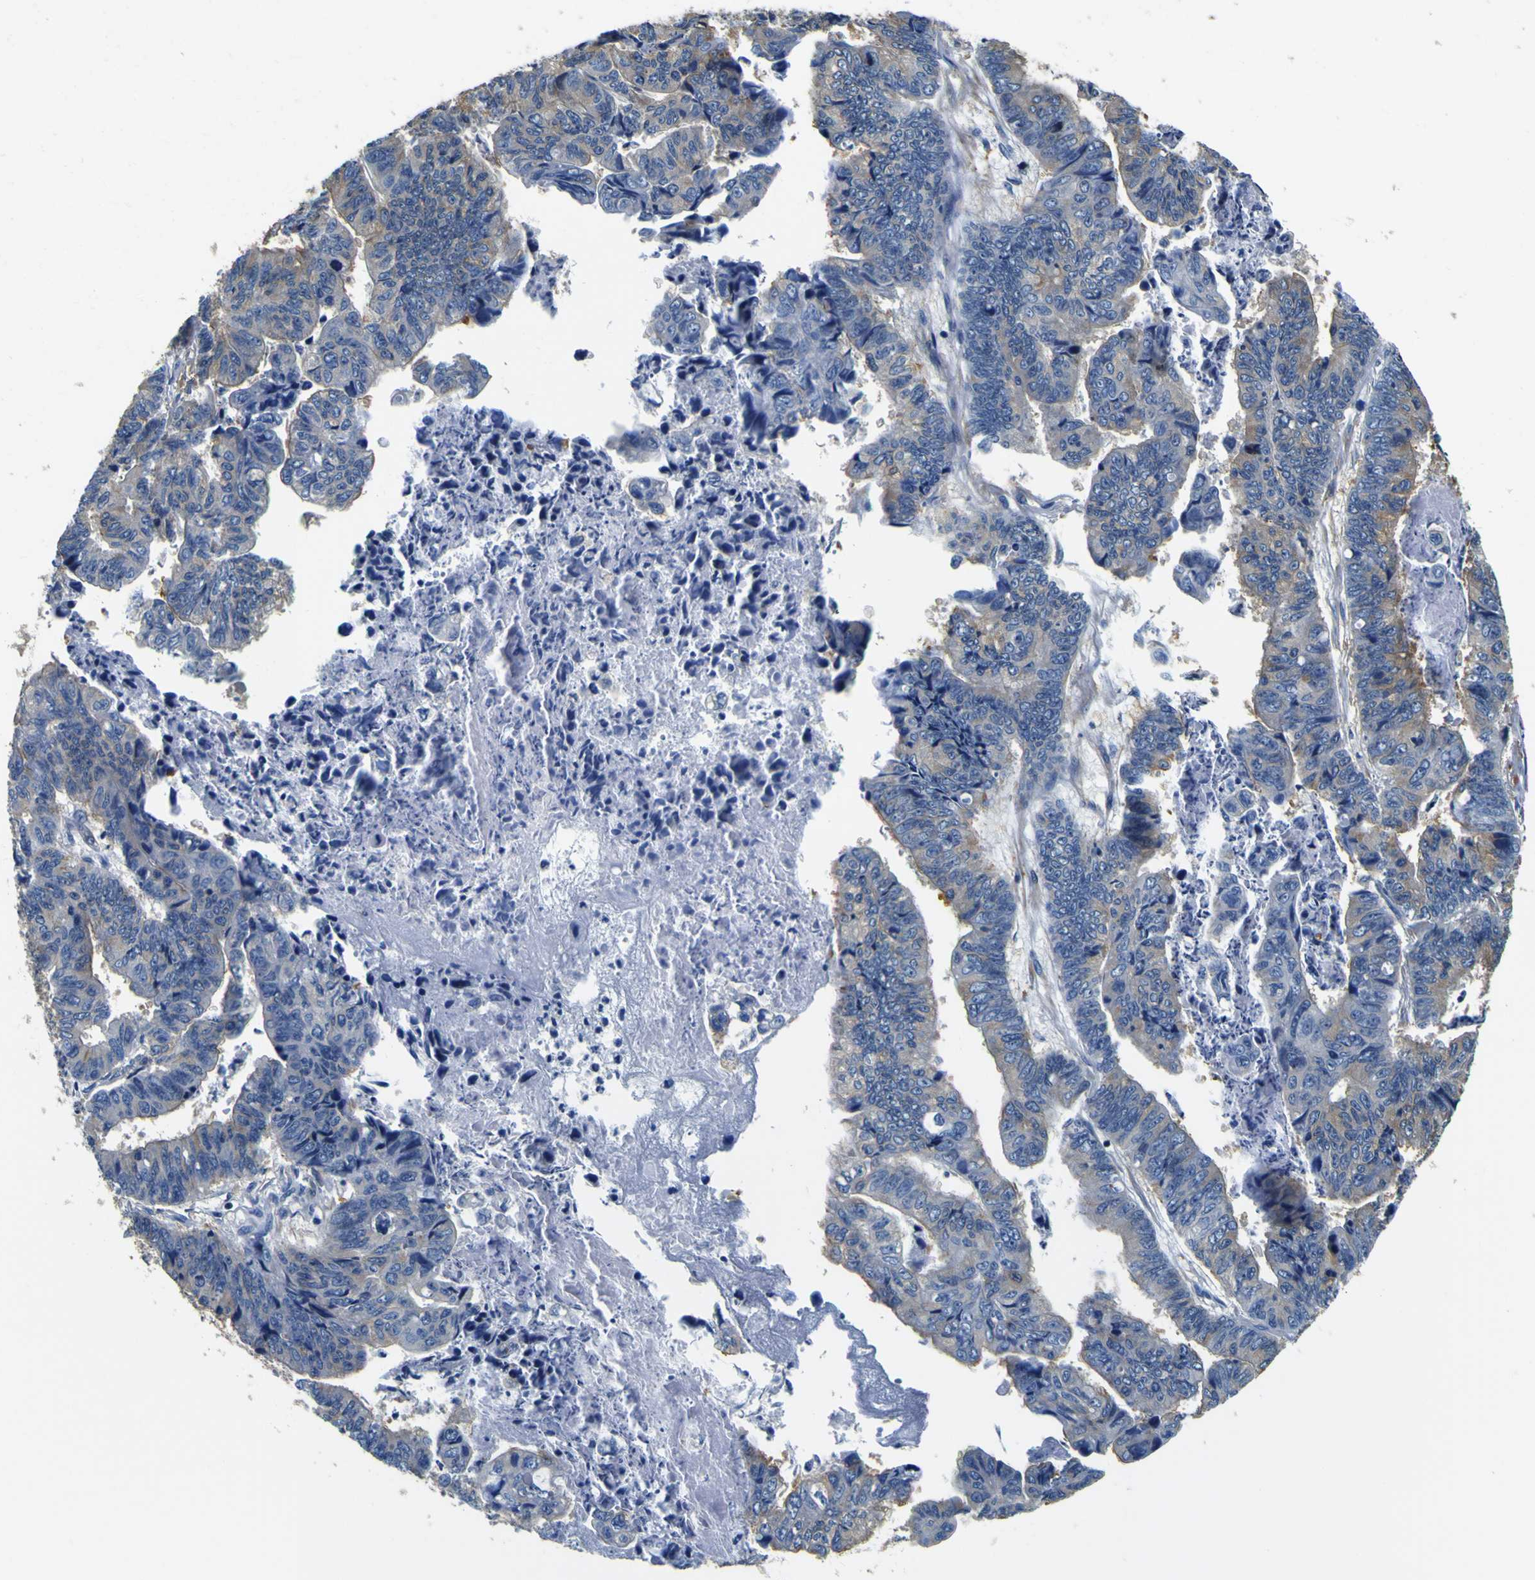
{"staining": {"intensity": "weak", "quantity": ">75%", "location": "cytoplasmic/membranous"}, "tissue": "stomach cancer", "cell_type": "Tumor cells", "image_type": "cancer", "snomed": [{"axis": "morphology", "description": "Adenocarcinoma, NOS"}, {"axis": "topography", "description": "Stomach, lower"}], "caption": "Weak cytoplasmic/membranous expression is appreciated in approximately >75% of tumor cells in stomach adenocarcinoma. (Stains: DAB (3,3'-diaminobenzidine) in brown, nuclei in blue, Microscopy: brightfield microscopy at high magnification).", "gene": "TUBA1B", "patient": {"sex": "male", "age": 77}}